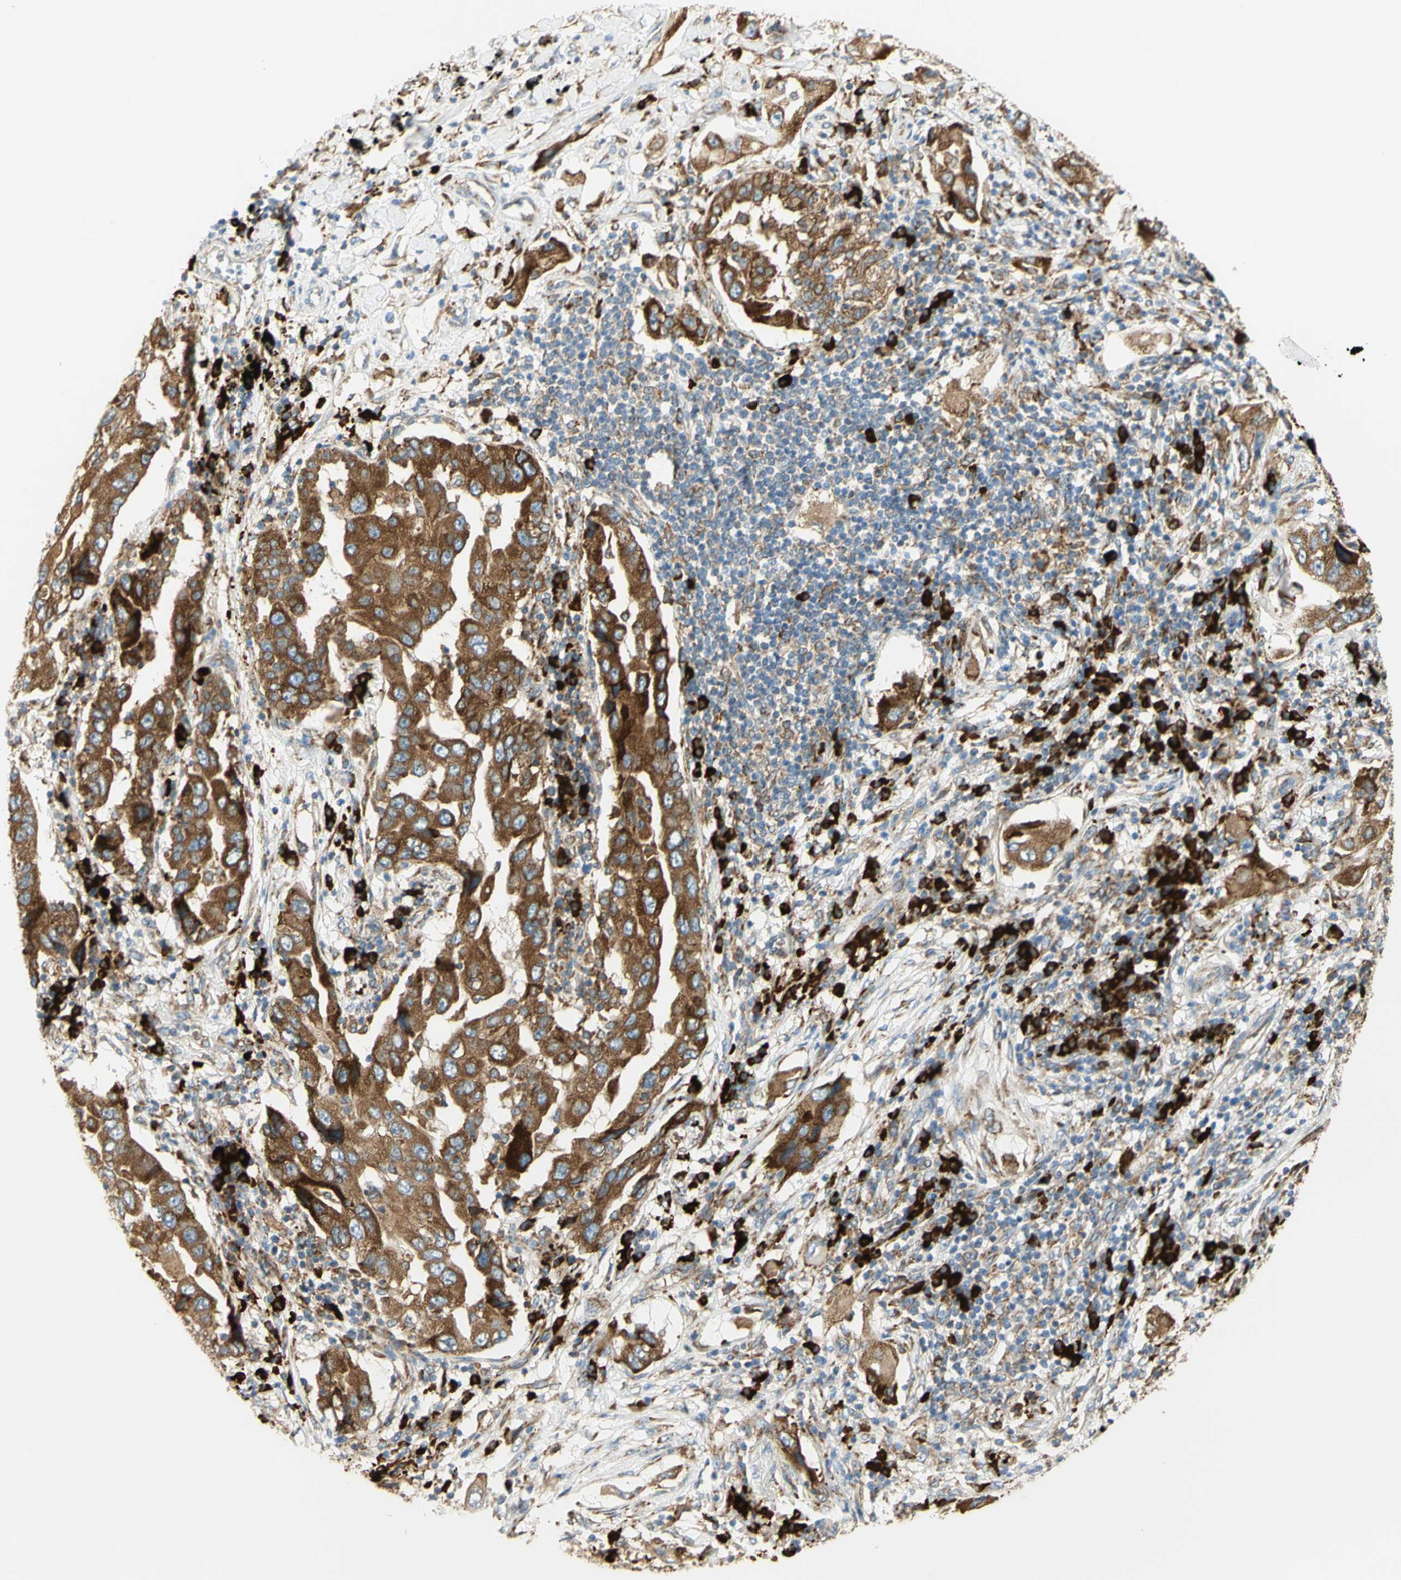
{"staining": {"intensity": "strong", "quantity": ">75%", "location": "cytoplasmic/membranous"}, "tissue": "lung cancer", "cell_type": "Tumor cells", "image_type": "cancer", "snomed": [{"axis": "morphology", "description": "Adenocarcinoma, NOS"}, {"axis": "topography", "description": "Lung"}], "caption": "Immunohistochemistry of lung cancer (adenocarcinoma) shows high levels of strong cytoplasmic/membranous positivity in approximately >75% of tumor cells.", "gene": "MANF", "patient": {"sex": "female", "age": 65}}